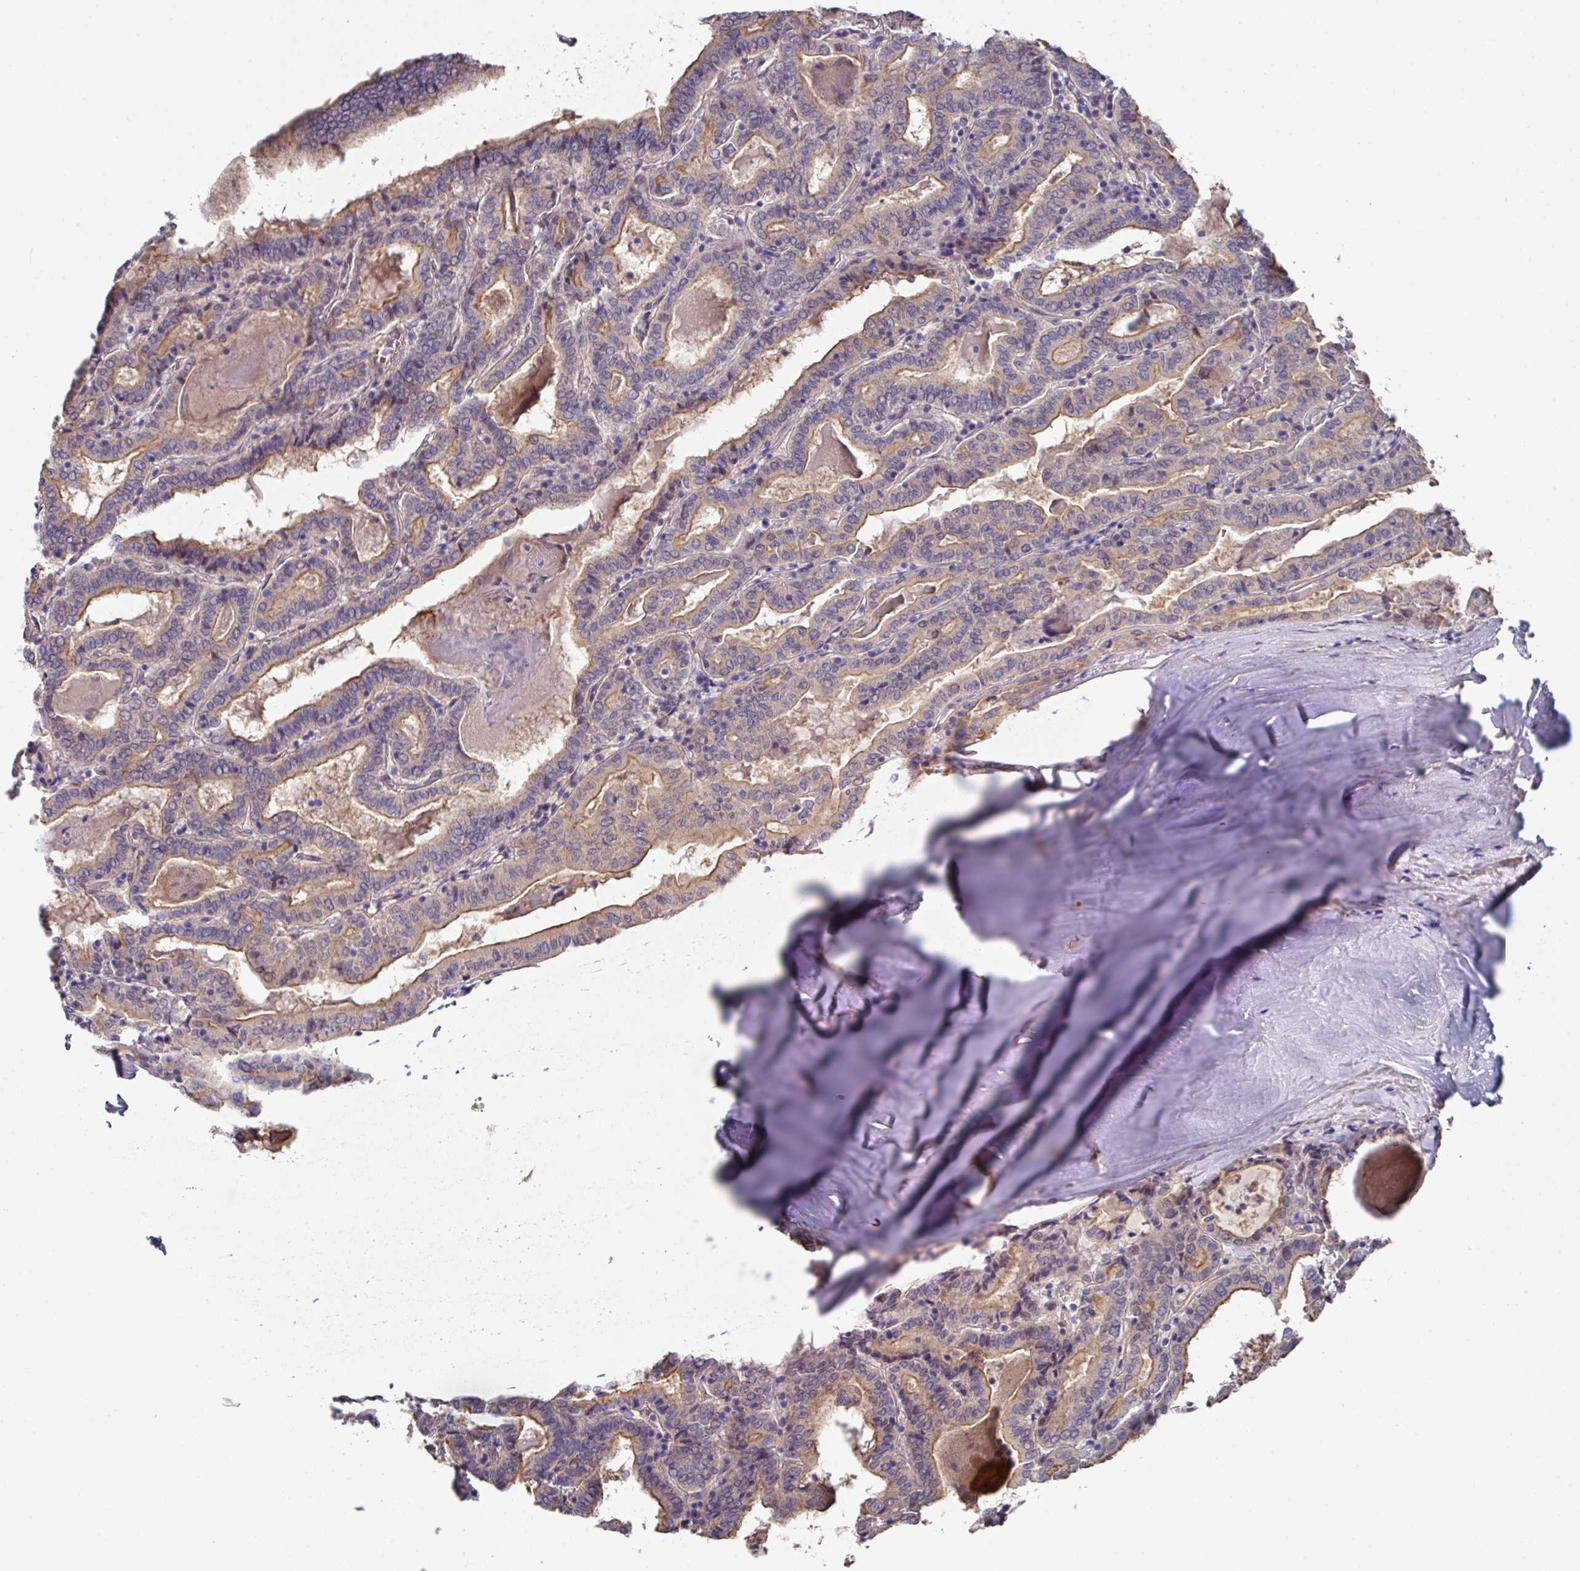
{"staining": {"intensity": "moderate", "quantity": "25%-75%", "location": "cytoplasmic/membranous"}, "tissue": "thyroid cancer", "cell_type": "Tumor cells", "image_type": "cancer", "snomed": [{"axis": "morphology", "description": "Papillary adenocarcinoma, NOS"}, {"axis": "topography", "description": "Thyroid gland"}], "caption": "Immunohistochemistry histopathology image of thyroid cancer stained for a protein (brown), which displays medium levels of moderate cytoplasmic/membranous staining in about 25%-75% of tumor cells.", "gene": "PRR5", "patient": {"sex": "female", "age": 72}}